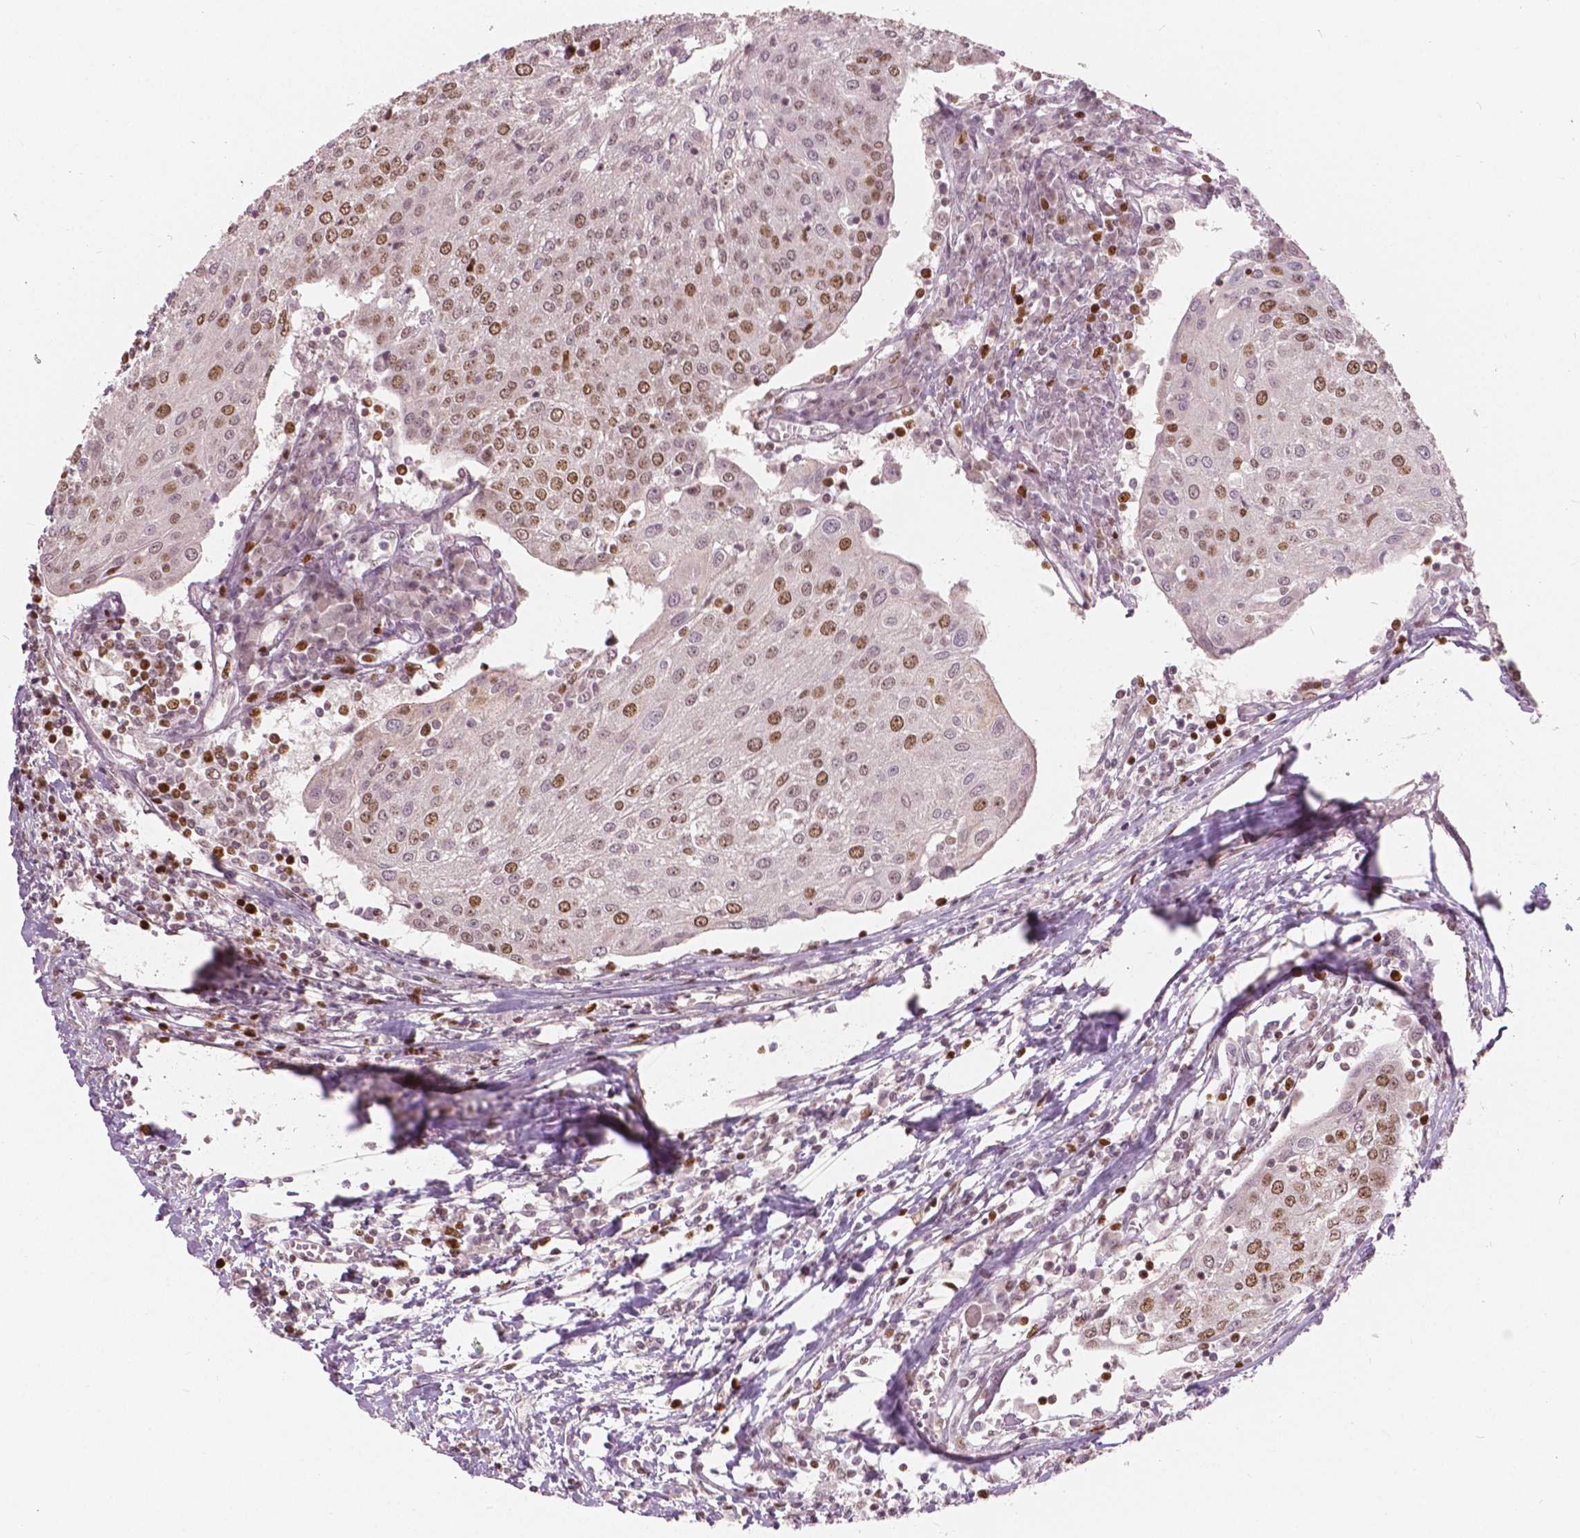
{"staining": {"intensity": "moderate", "quantity": "<25%", "location": "nuclear"}, "tissue": "urothelial cancer", "cell_type": "Tumor cells", "image_type": "cancer", "snomed": [{"axis": "morphology", "description": "Urothelial carcinoma, High grade"}, {"axis": "topography", "description": "Urinary bladder"}], "caption": "Tumor cells display moderate nuclear staining in approximately <25% of cells in urothelial cancer. The staining was performed using DAB (3,3'-diaminobenzidine) to visualize the protein expression in brown, while the nuclei were stained in blue with hematoxylin (Magnification: 20x).", "gene": "NSD2", "patient": {"sex": "female", "age": 85}}